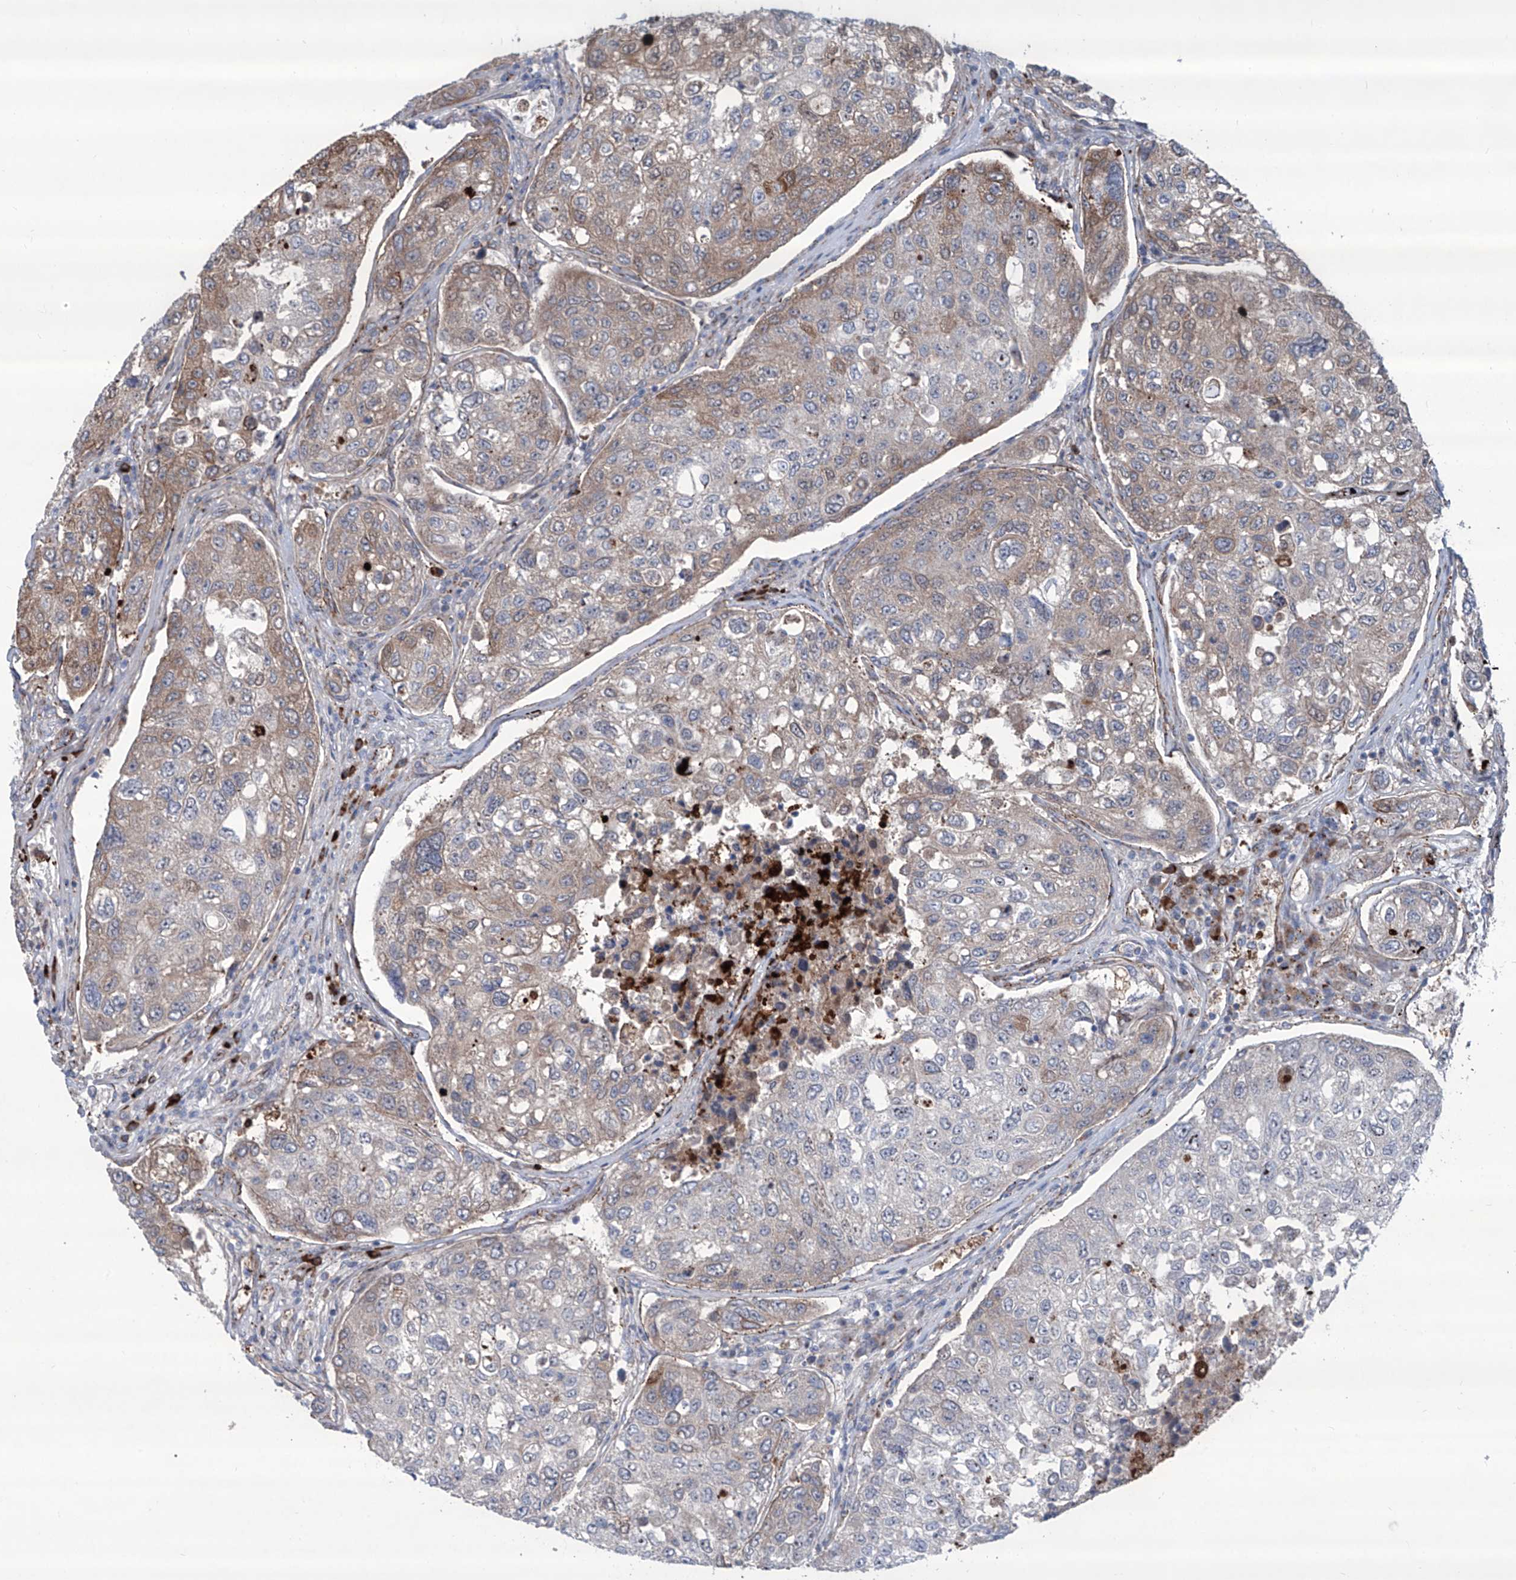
{"staining": {"intensity": "moderate", "quantity": "25%-75%", "location": "cytoplasmic/membranous"}, "tissue": "urothelial cancer", "cell_type": "Tumor cells", "image_type": "cancer", "snomed": [{"axis": "morphology", "description": "Urothelial carcinoma, High grade"}, {"axis": "topography", "description": "Lymph node"}, {"axis": "topography", "description": "Urinary bladder"}], "caption": "Immunohistochemistry histopathology image of neoplastic tissue: urothelial carcinoma (high-grade) stained using IHC demonstrates medium levels of moderate protein expression localized specifically in the cytoplasmic/membranous of tumor cells, appearing as a cytoplasmic/membranous brown color.", "gene": "CDH5", "patient": {"sex": "male", "age": 51}}